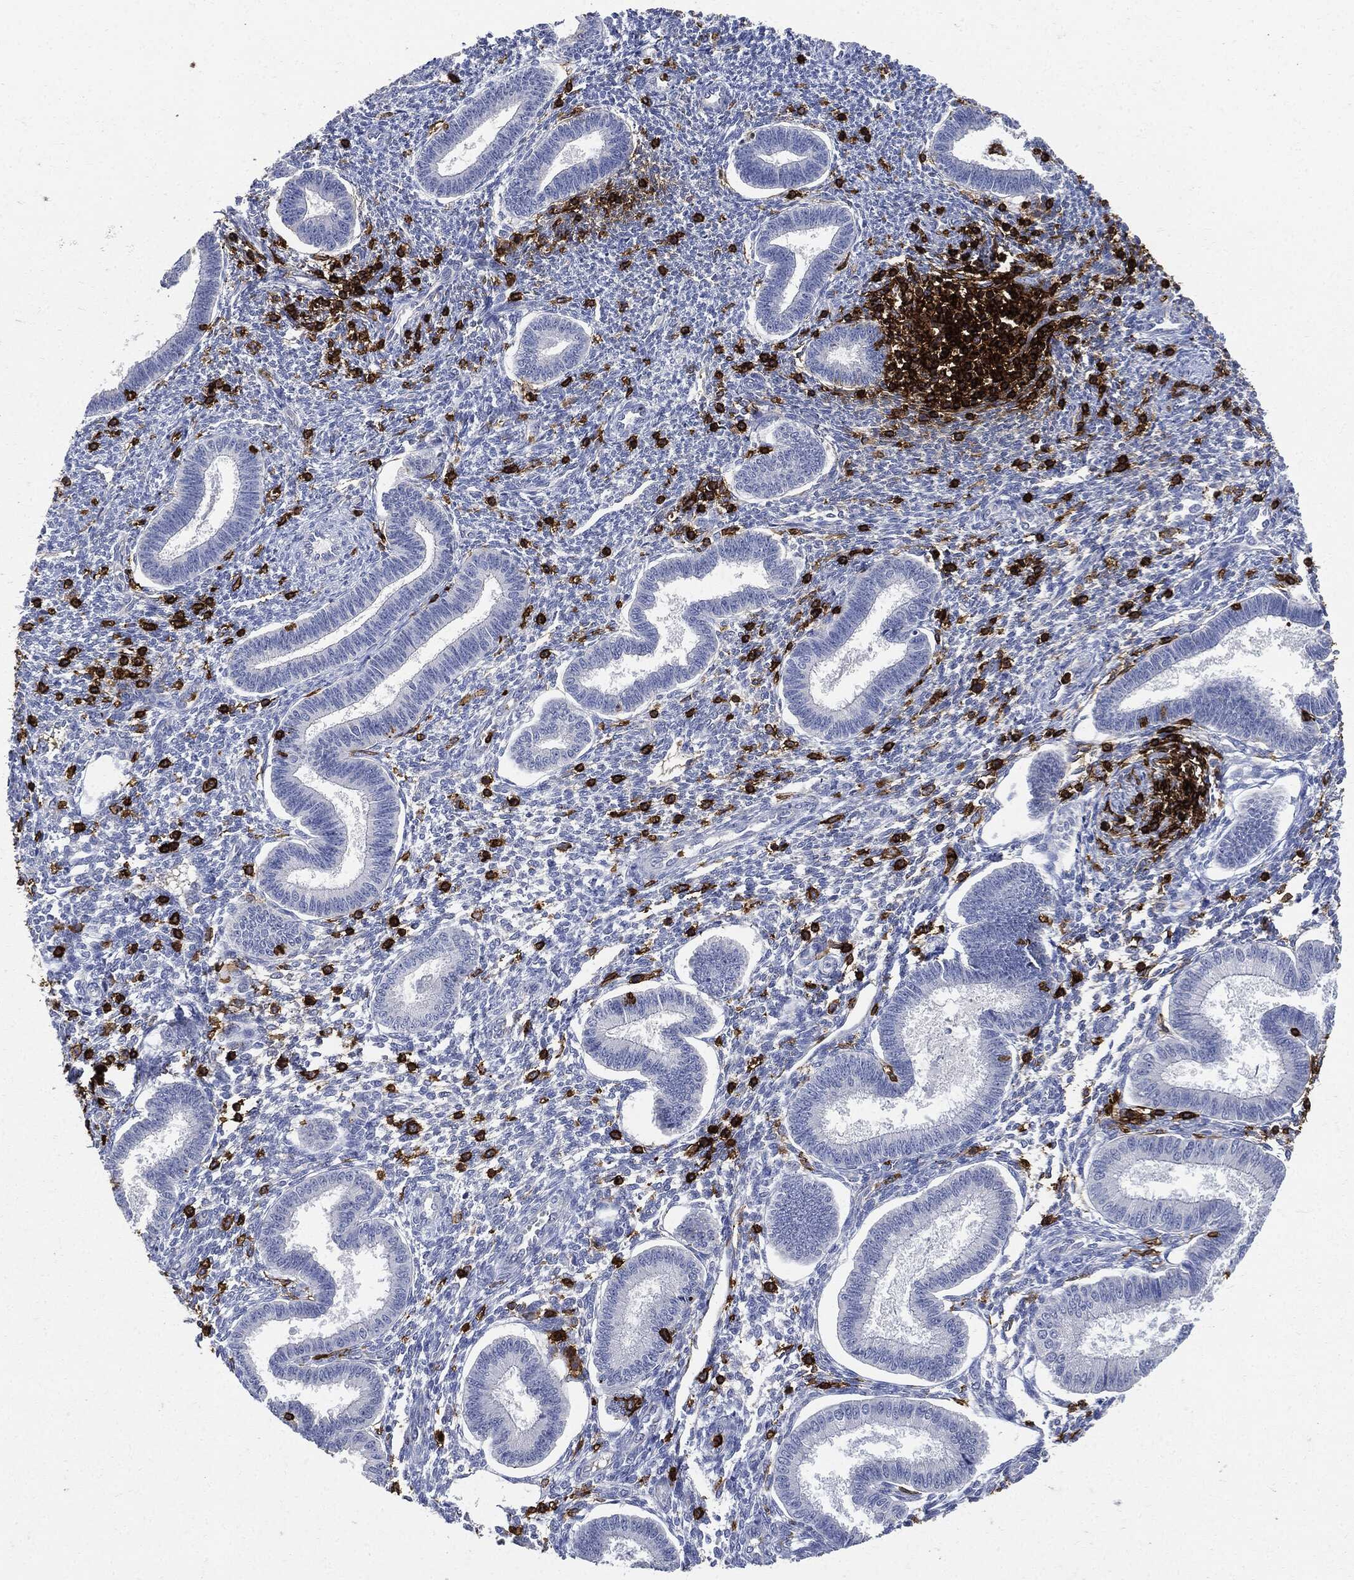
{"staining": {"intensity": "negative", "quantity": "none", "location": "none"}, "tissue": "endometrium", "cell_type": "Cells in endometrial stroma", "image_type": "normal", "snomed": [{"axis": "morphology", "description": "Normal tissue, NOS"}, {"axis": "topography", "description": "Endometrium"}], "caption": "High power microscopy histopathology image of an immunohistochemistry (IHC) histopathology image of normal endometrium, revealing no significant staining in cells in endometrial stroma.", "gene": "PTPRC", "patient": {"sex": "female", "age": 43}}